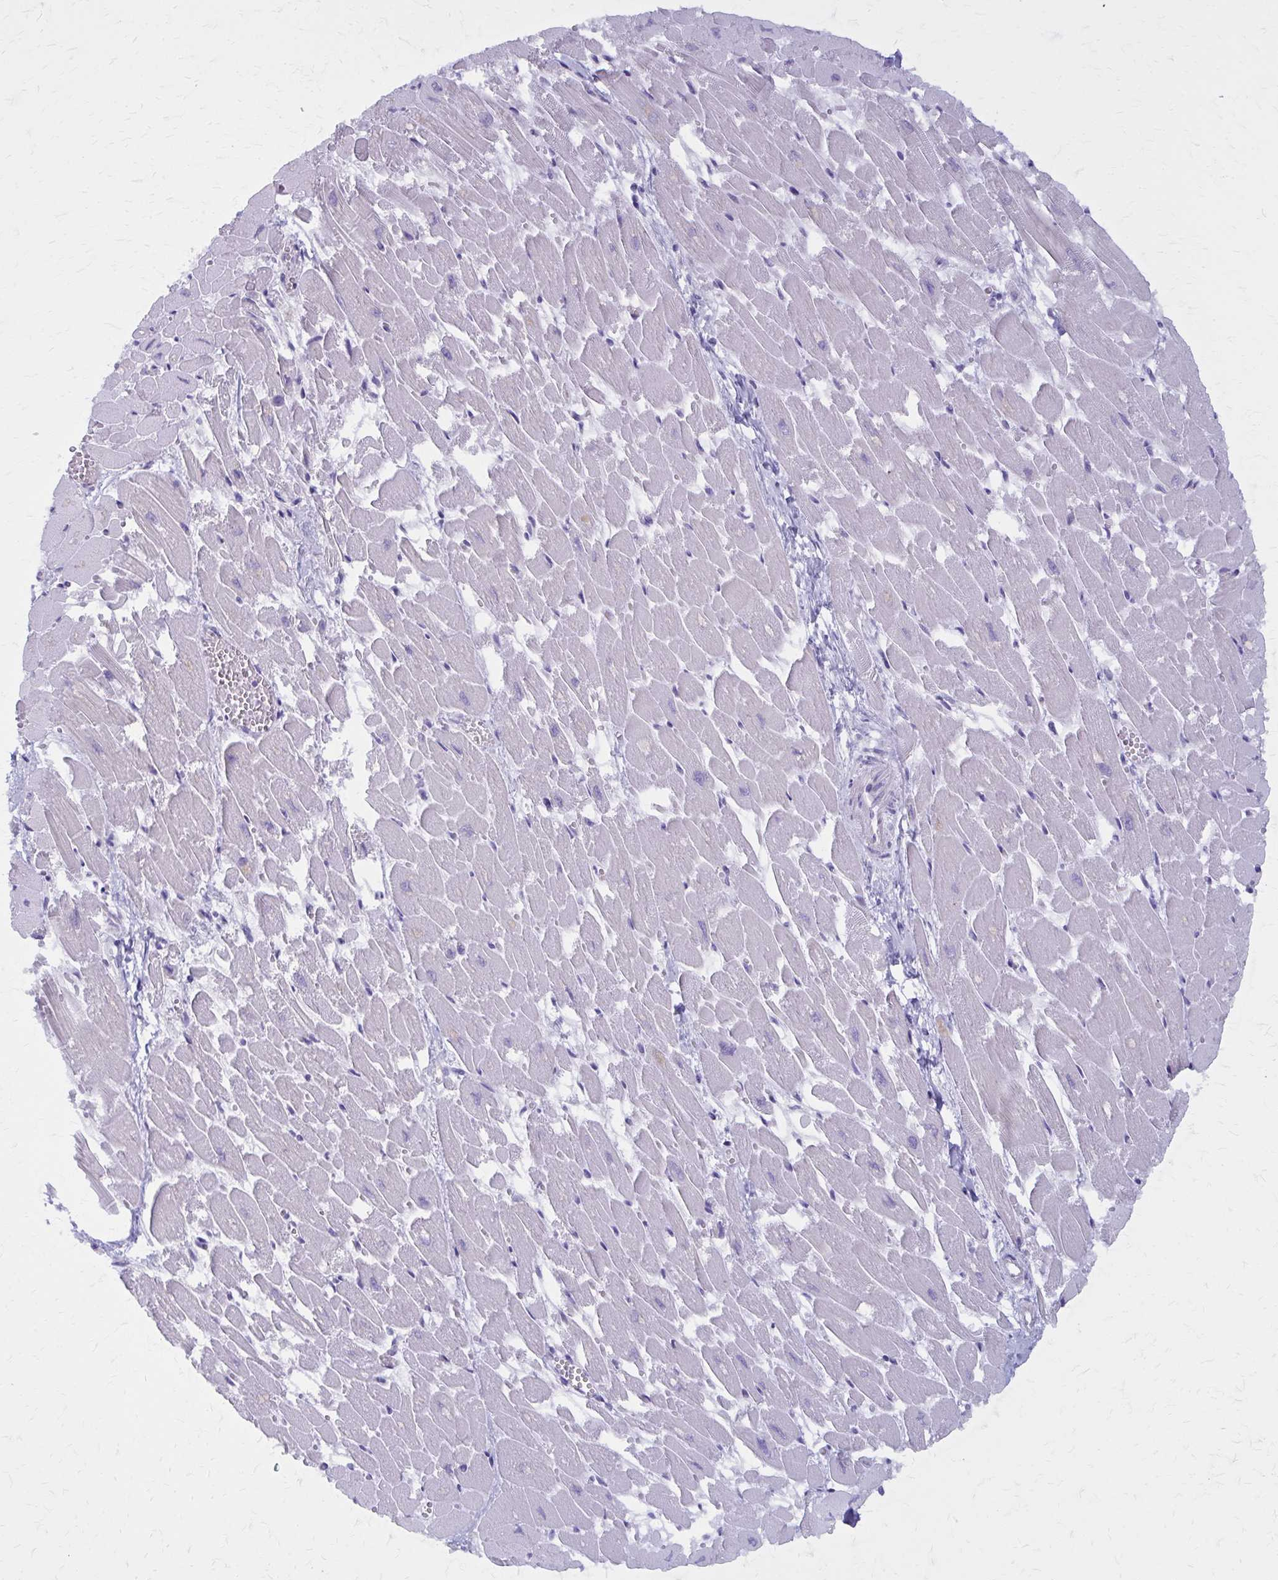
{"staining": {"intensity": "negative", "quantity": "none", "location": "none"}, "tissue": "heart muscle", "cell_type": "Cardiomyocytes", "image_type": "normal", "snomed": [{"axis": "morphology", "description": "Normal tissue, NOS"}, {"axis": "topography", "description": "Heart"}], "caption": "Immunohistochemistry histopathology image of benign heart muscle: human heart muscle stained with DAB (3,3'-diaminobenzidine) reveals no significant protein expression in cardiomyocytes.", "gene": "GFAP", "patient": {"sex": "female", "age": 52}}